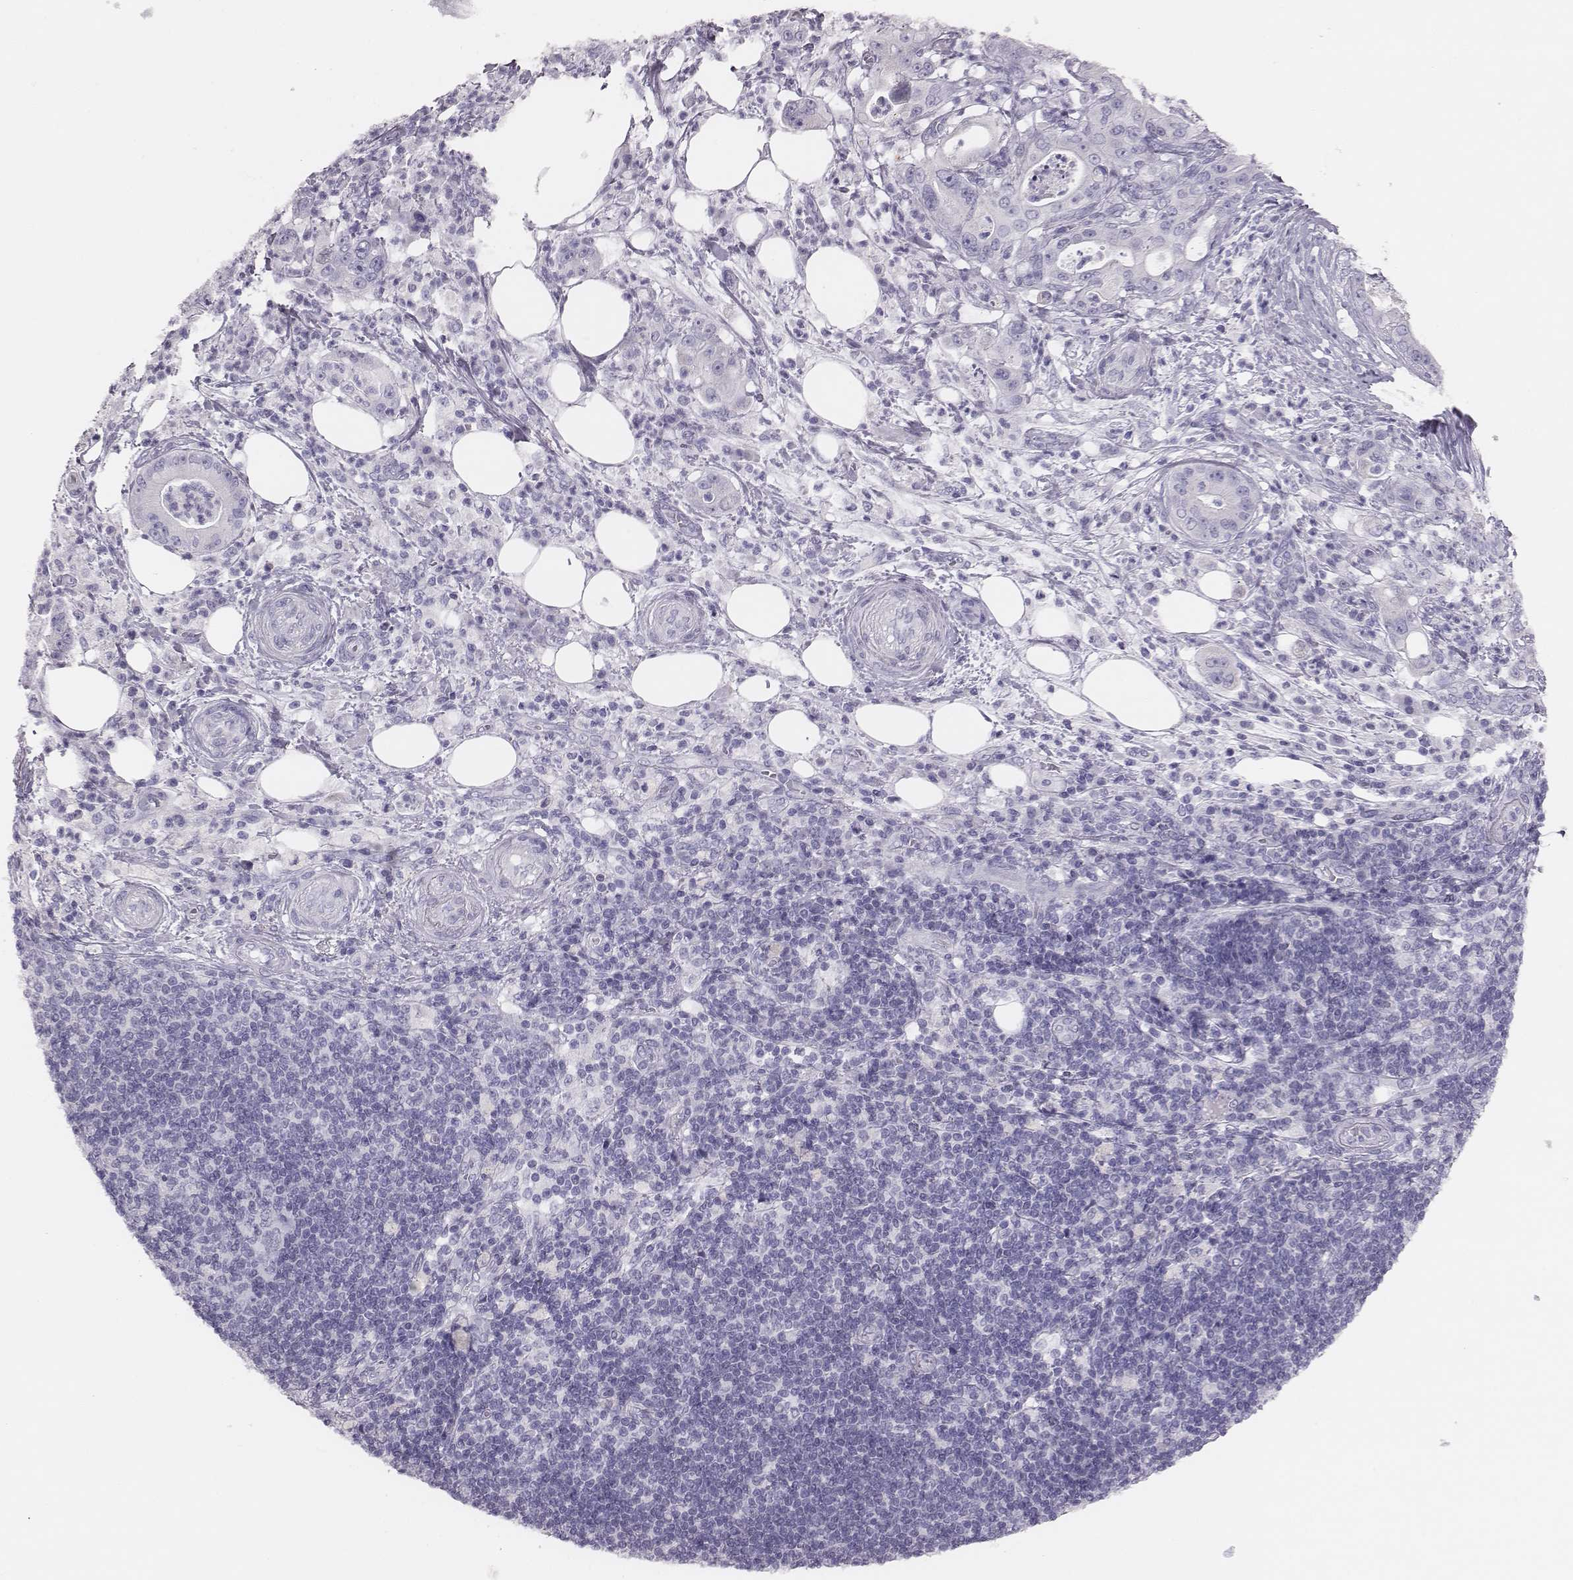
{"staining": {"intensity": "negative", "quantity": "none", "location": "none"}, "tissue": "pancreatic cancer", "cell_type": "Tumor cells", "image_type": "cancer", "snomed": [{"axis": "morphology", "description": "Adenocarcinoma, NOS"}, {"axis": "topography", "description": "Pancreas"}], "caption": "DAB immunohistochemical staining of human pancreatic adenocarcinoma demonstrates no significant expression in tumor cells.", "gene": "H1-6", "patient": {"sex": "male", "age": 71}}